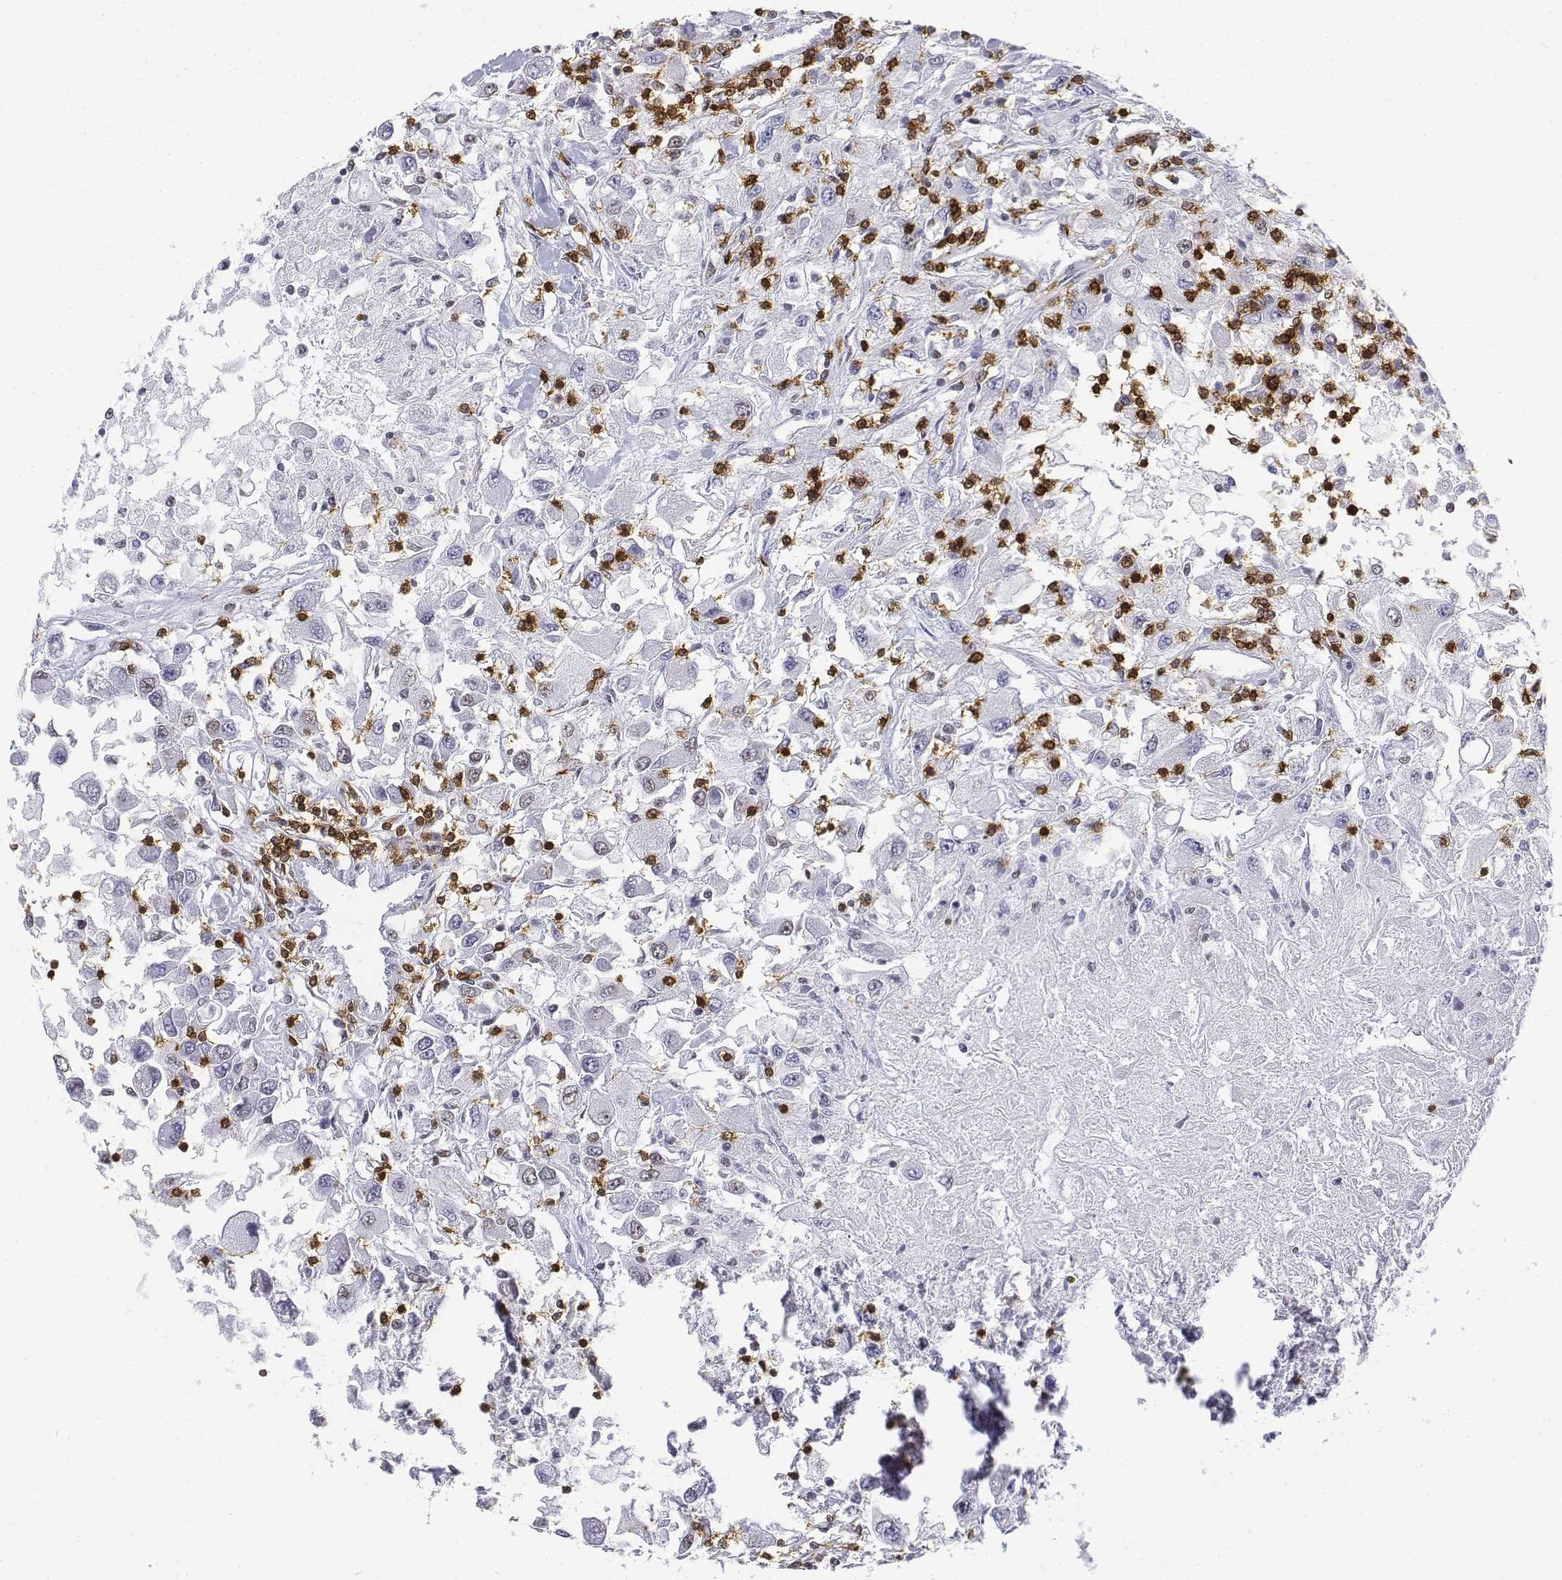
{"staining": {"intensity": "negative", "quantity": "none", "location": "none"}, "tissue": "renal cancer", "cell_type": "Tumor cells", "image_type": "cancer", "snomed": [{"axis": "morphology", "description": "Adenocarcinoma, NOS"}, {"axis": "topography", "description": "Kidney"}], "caption": "Renal cancer was stained to show a protein in brown. There is no significant positivity in tumor cells.", "gene": "CD3E", "patient": {"sex": "female", "age": 67}}